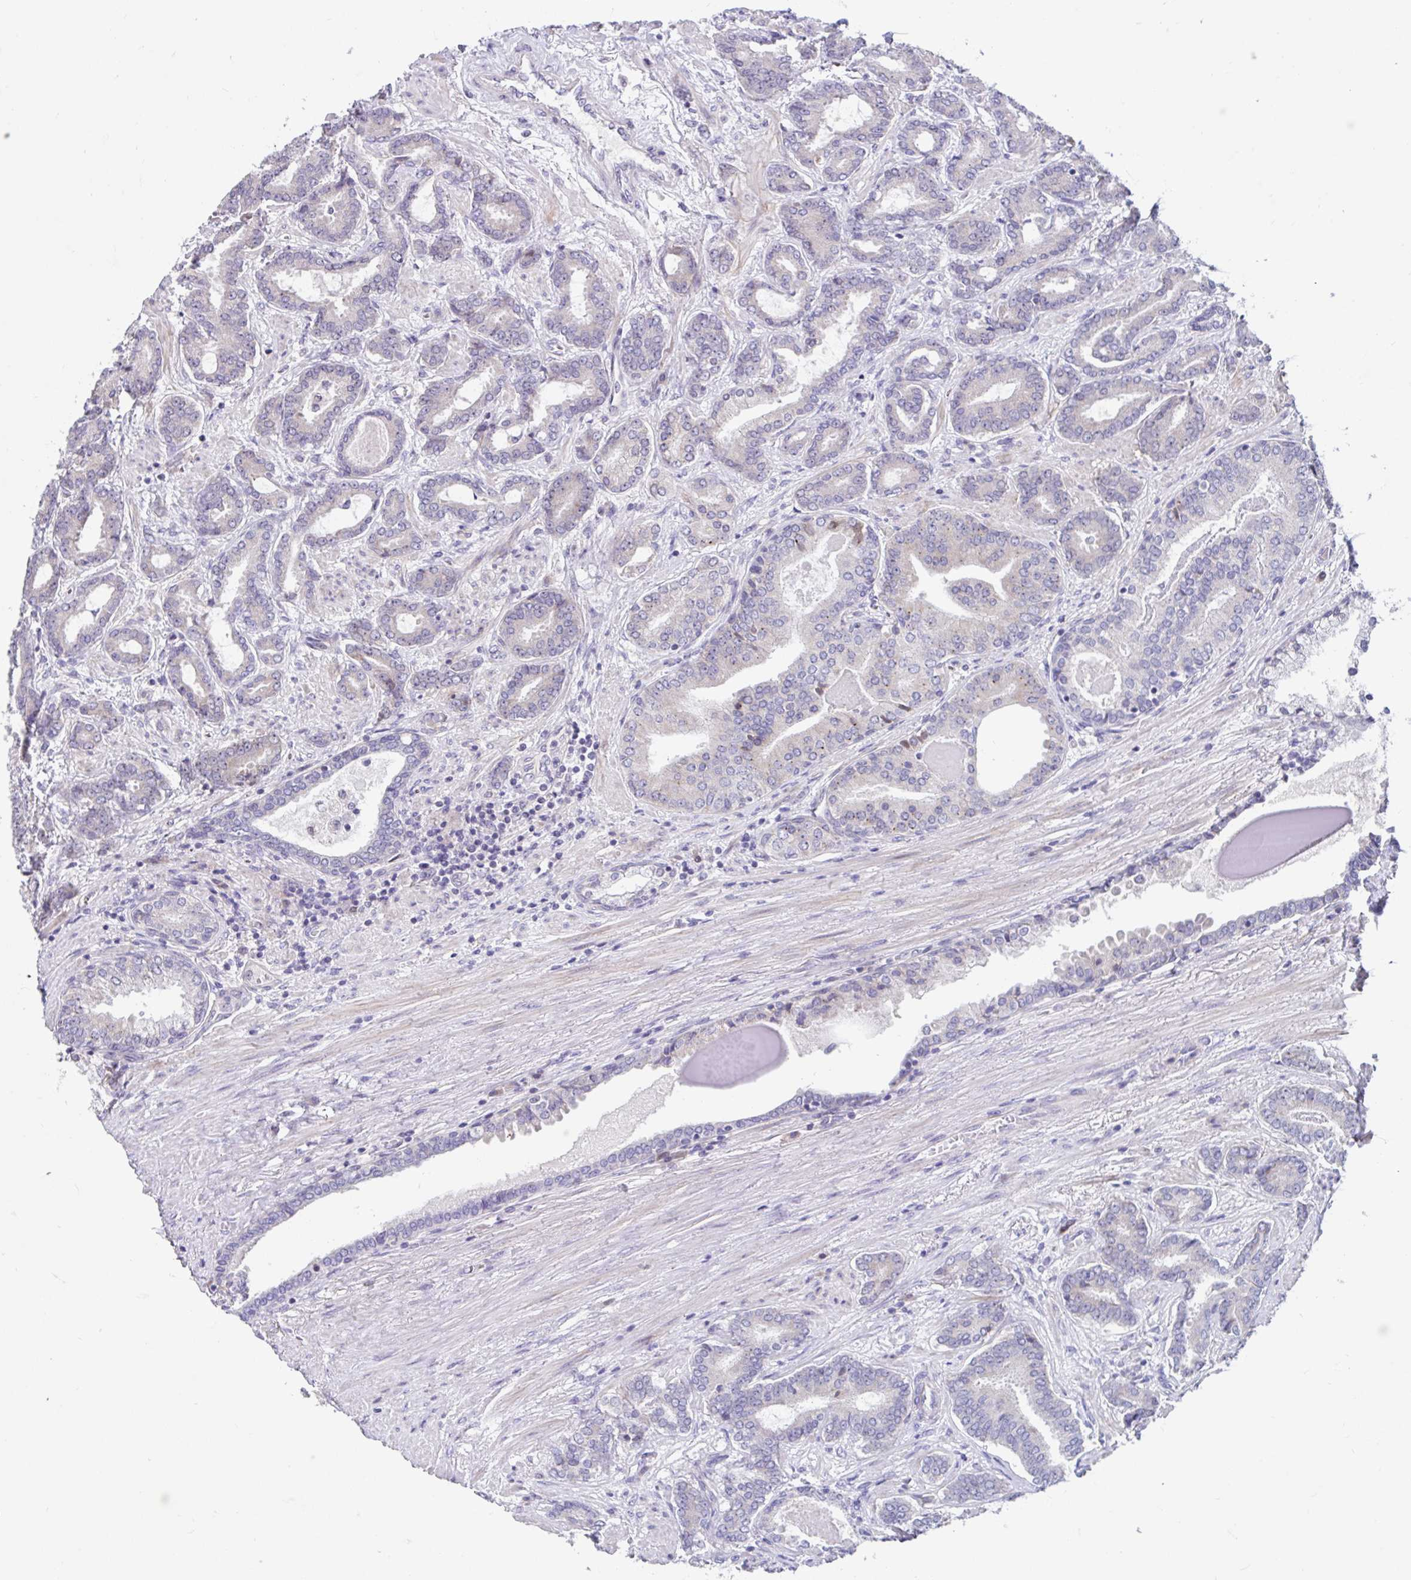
{"staining": {"intensity": "weak", "quantity": "<25%", "location": "cytoplasmic/membranous"}, "tissue": "prostate cancer", "cell_type": "Tumor cells", "image_type": "cancer", "snomed": [{"axis": "morphology", "description": "Adenocarcinoma, High grade"}, {"axis": "topography", "description": "Prostate"}], "caption": "IHC image of high-grade adenocarcinoma (prostate) stained for a protein (brown), which reveals no staining in tumor cells.", "gene": "NT5C1B", "patient": {"sex": "male", "age": 62}}